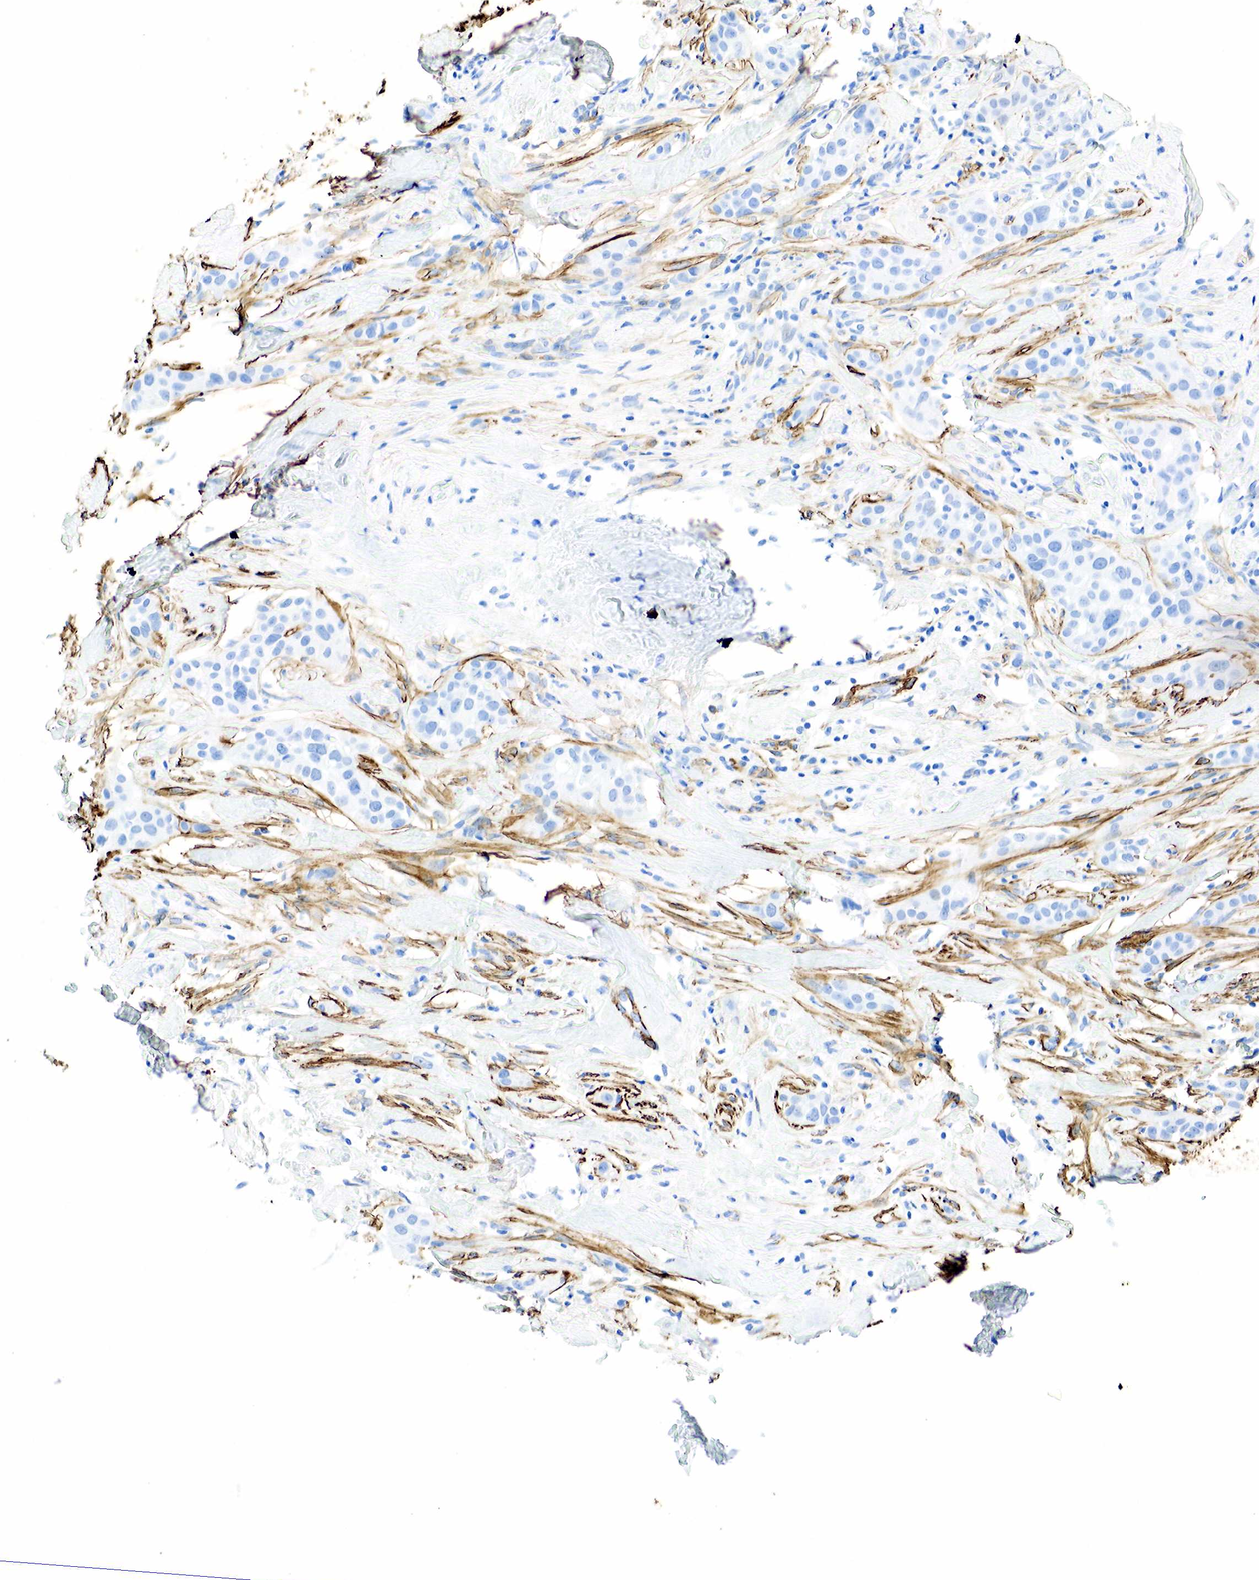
{"staining": {"intensity": "negative", "quantity": "none", "location": "none"}, "tissue": "breast cancer", "cell_type": "Tumor cells", "image_type": "cancer", "snomed": [{"axis": "morphology", "description": "Duct carcinoma"}, {"axis": "topography", "description": "Breast"}], "caption": "A micrograph of human breast cancer (infiltrating ductal carcinoma) is negative for staining in tumor cells. (Stains: DAB immunohistochemistry with hematoxylin counter stain, Microscopy: brightfield microscopy at high magnification).", "gene": "ACTA1", "patient": {"sex": "female", "age": 45}}